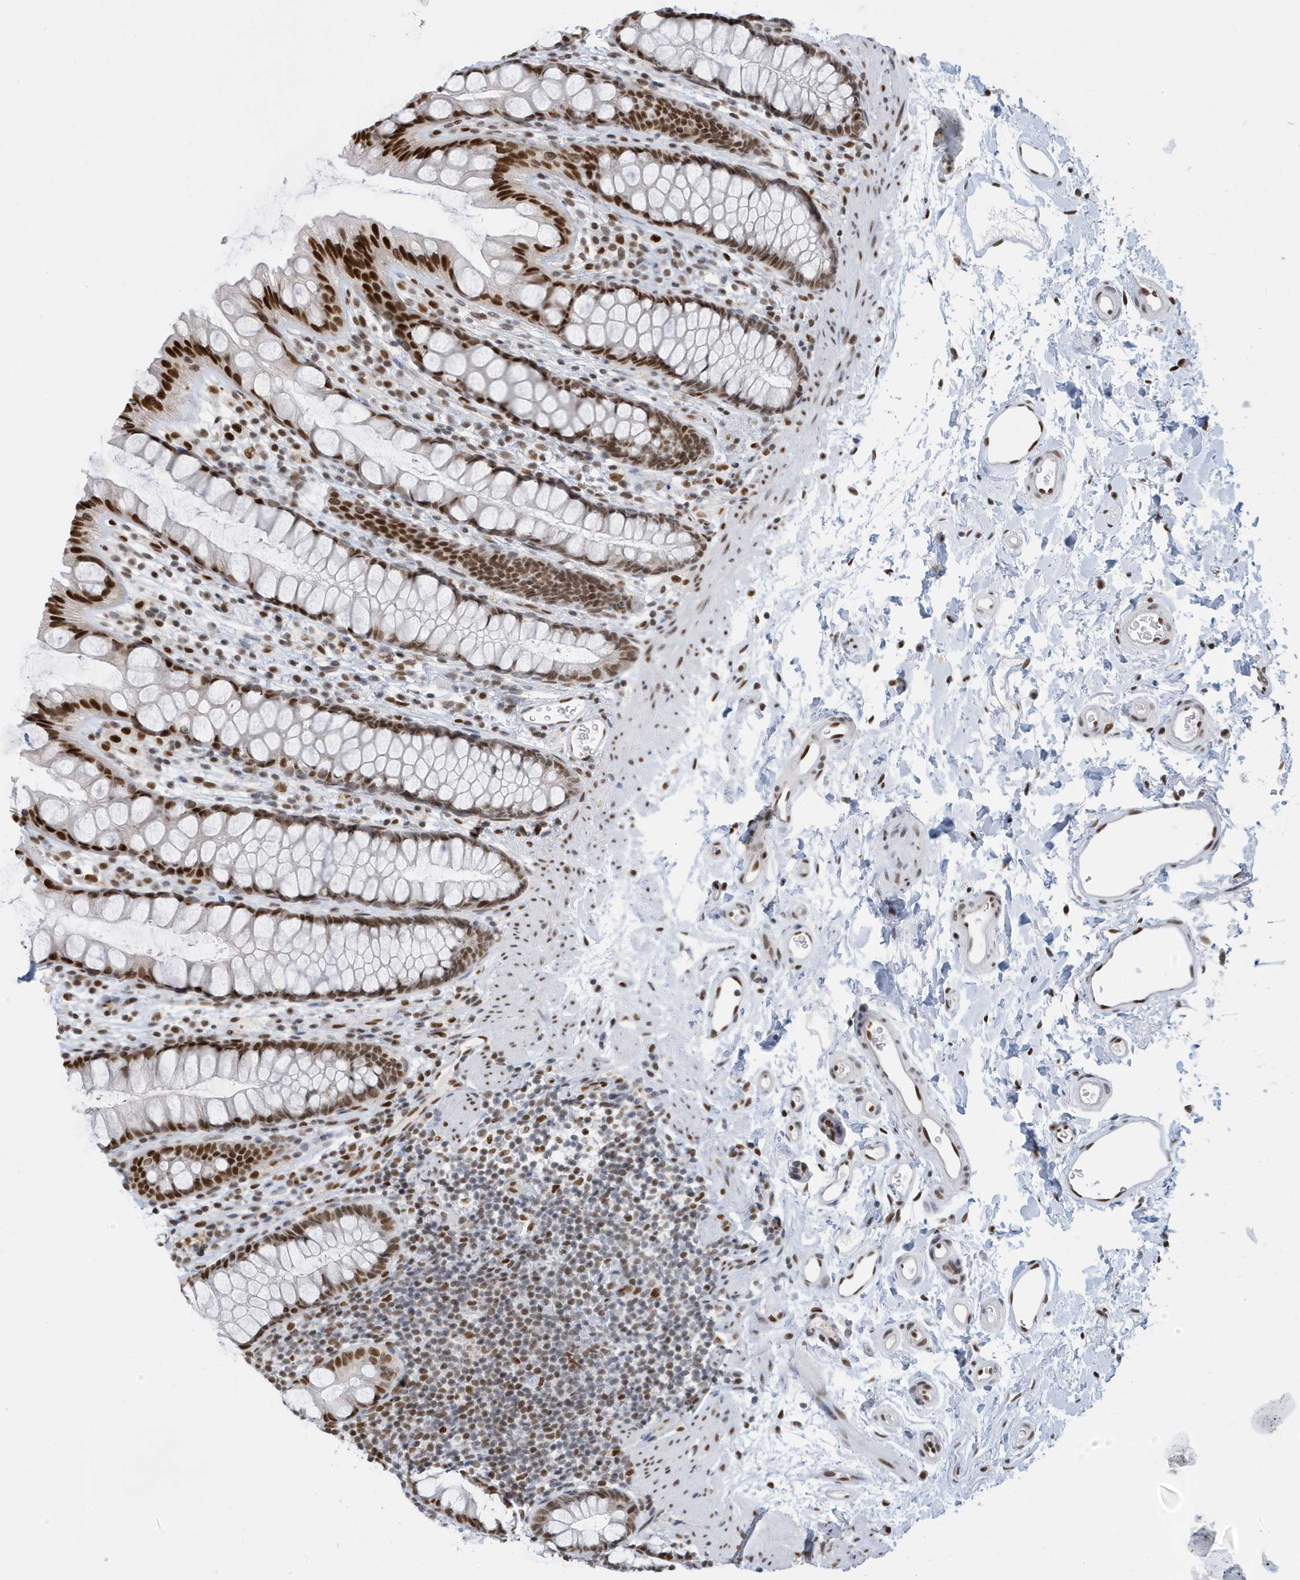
{"staining": {"intensity": "strong", "quantity": ">75%", "location": "nuclear"}, "tissue": "rectum", "cell_type": "Glandular cells", "image_type": "normal", "snomed": [{"axis": "morphology", "description": "Normal tissue, NOS"}, {"axis": "topography", "description": "Rectum"}], "caption": "Unremarkable rectum shows strong nuclear staining in about >75% of glandular cells, visualized by immunohistochemistry. The staining was performed using DAB, with brown indicating positive protein expression. Nuclei are stained blue with hematoxylin.", "gene": "PCYT1A", "patient": {"sex": "female", "age": 65}}